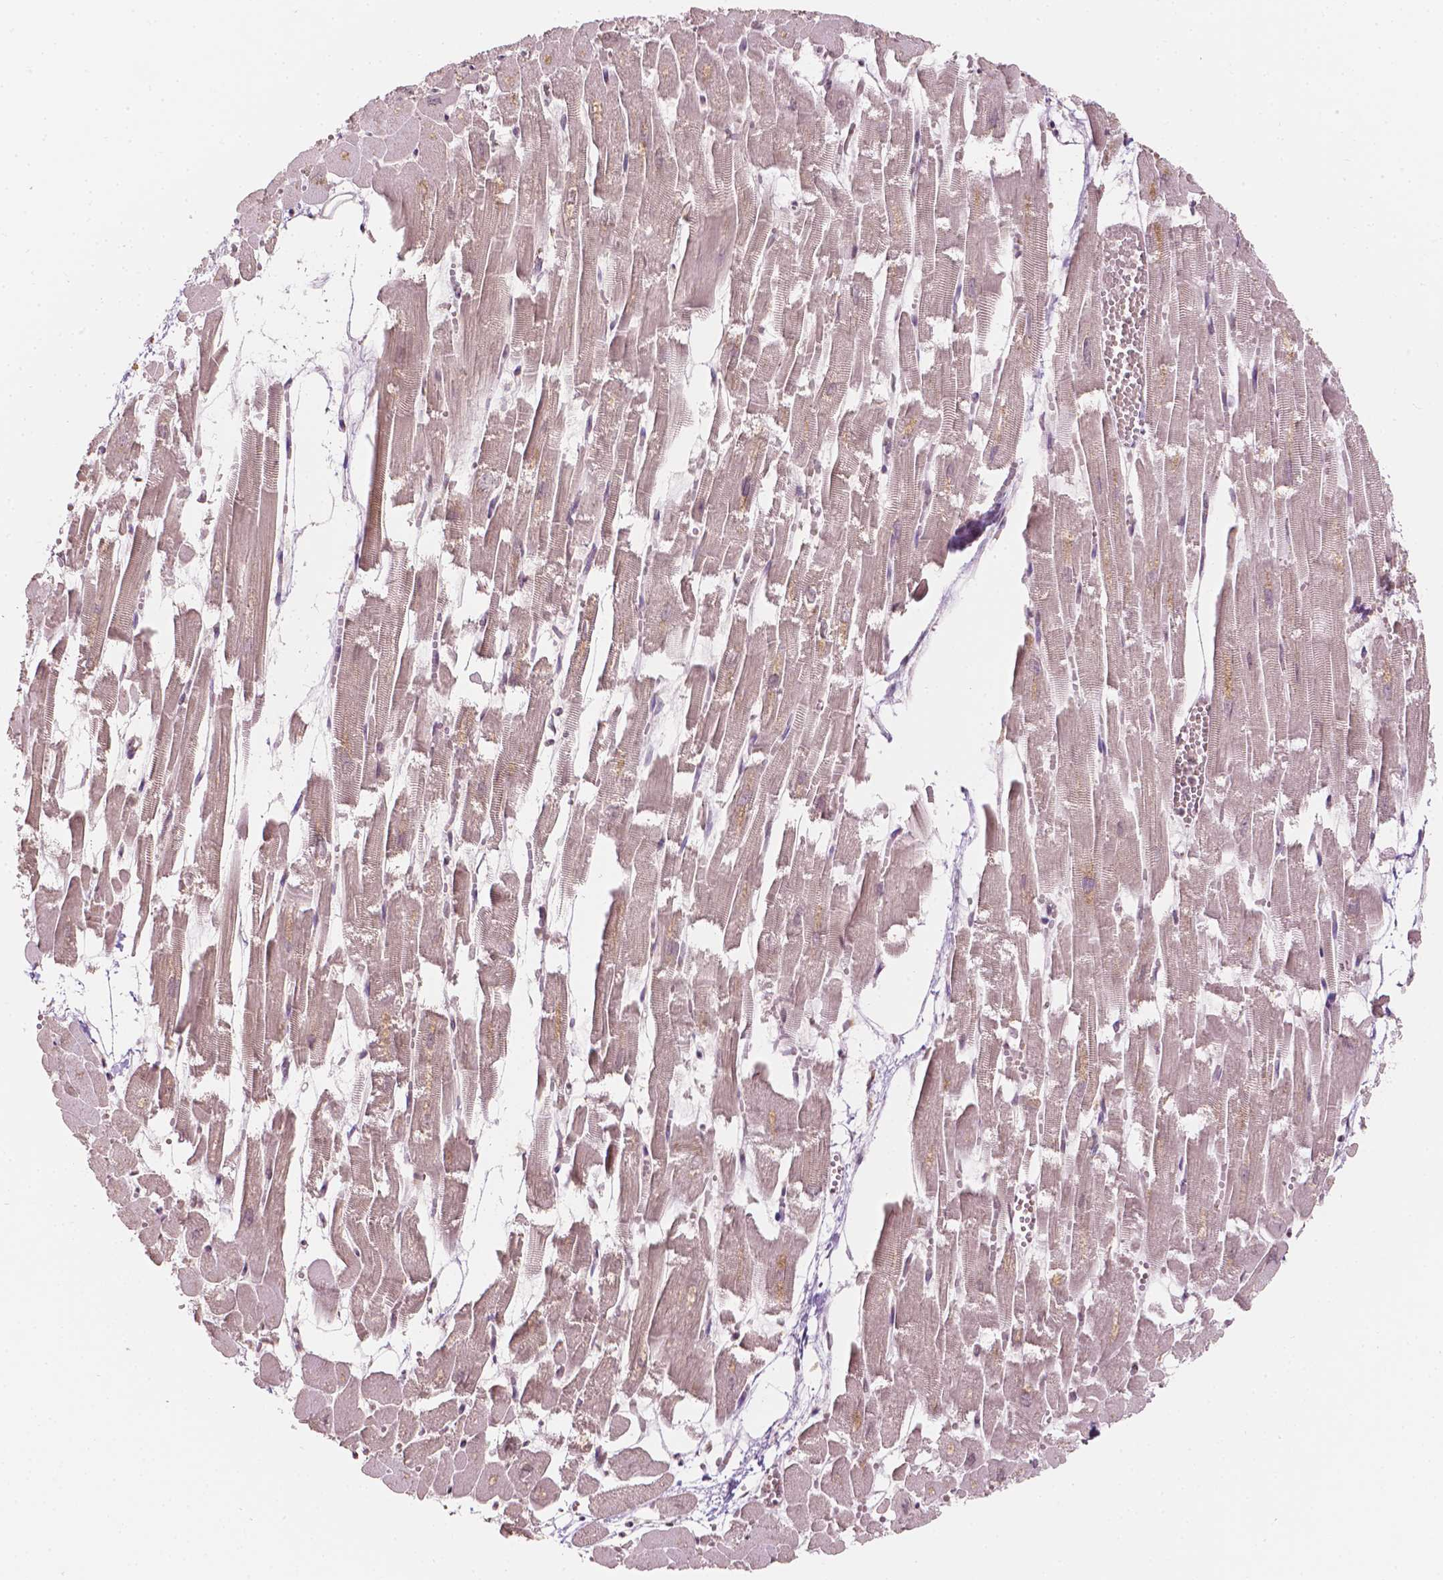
{"staining": {"intensity": "weak", "quantity": "25%-75%", "location": "cytoplasmic/membranous,nuclear"}, "tissue": "heart muscle", "cell_type": "Cardiomyocytes", "image_type": "normal", "snomed": [{"axis": "morphology", "description": "Normal tissue, NOS"}, {"axis": "topography", "description": "Heart"}], "caption": "A histopathology image of human heart muscle stained for a protein exhibits weak cytoplasmic/membranous,nuclear brown staining in cardiomyocytes. The staining was performed using DAB, with brown indicating positive protein expression. Nuclei are stained blue with hematoxylin.", "gene": "NOS1AP", "patient": {"sex": "female", "age": 52}}